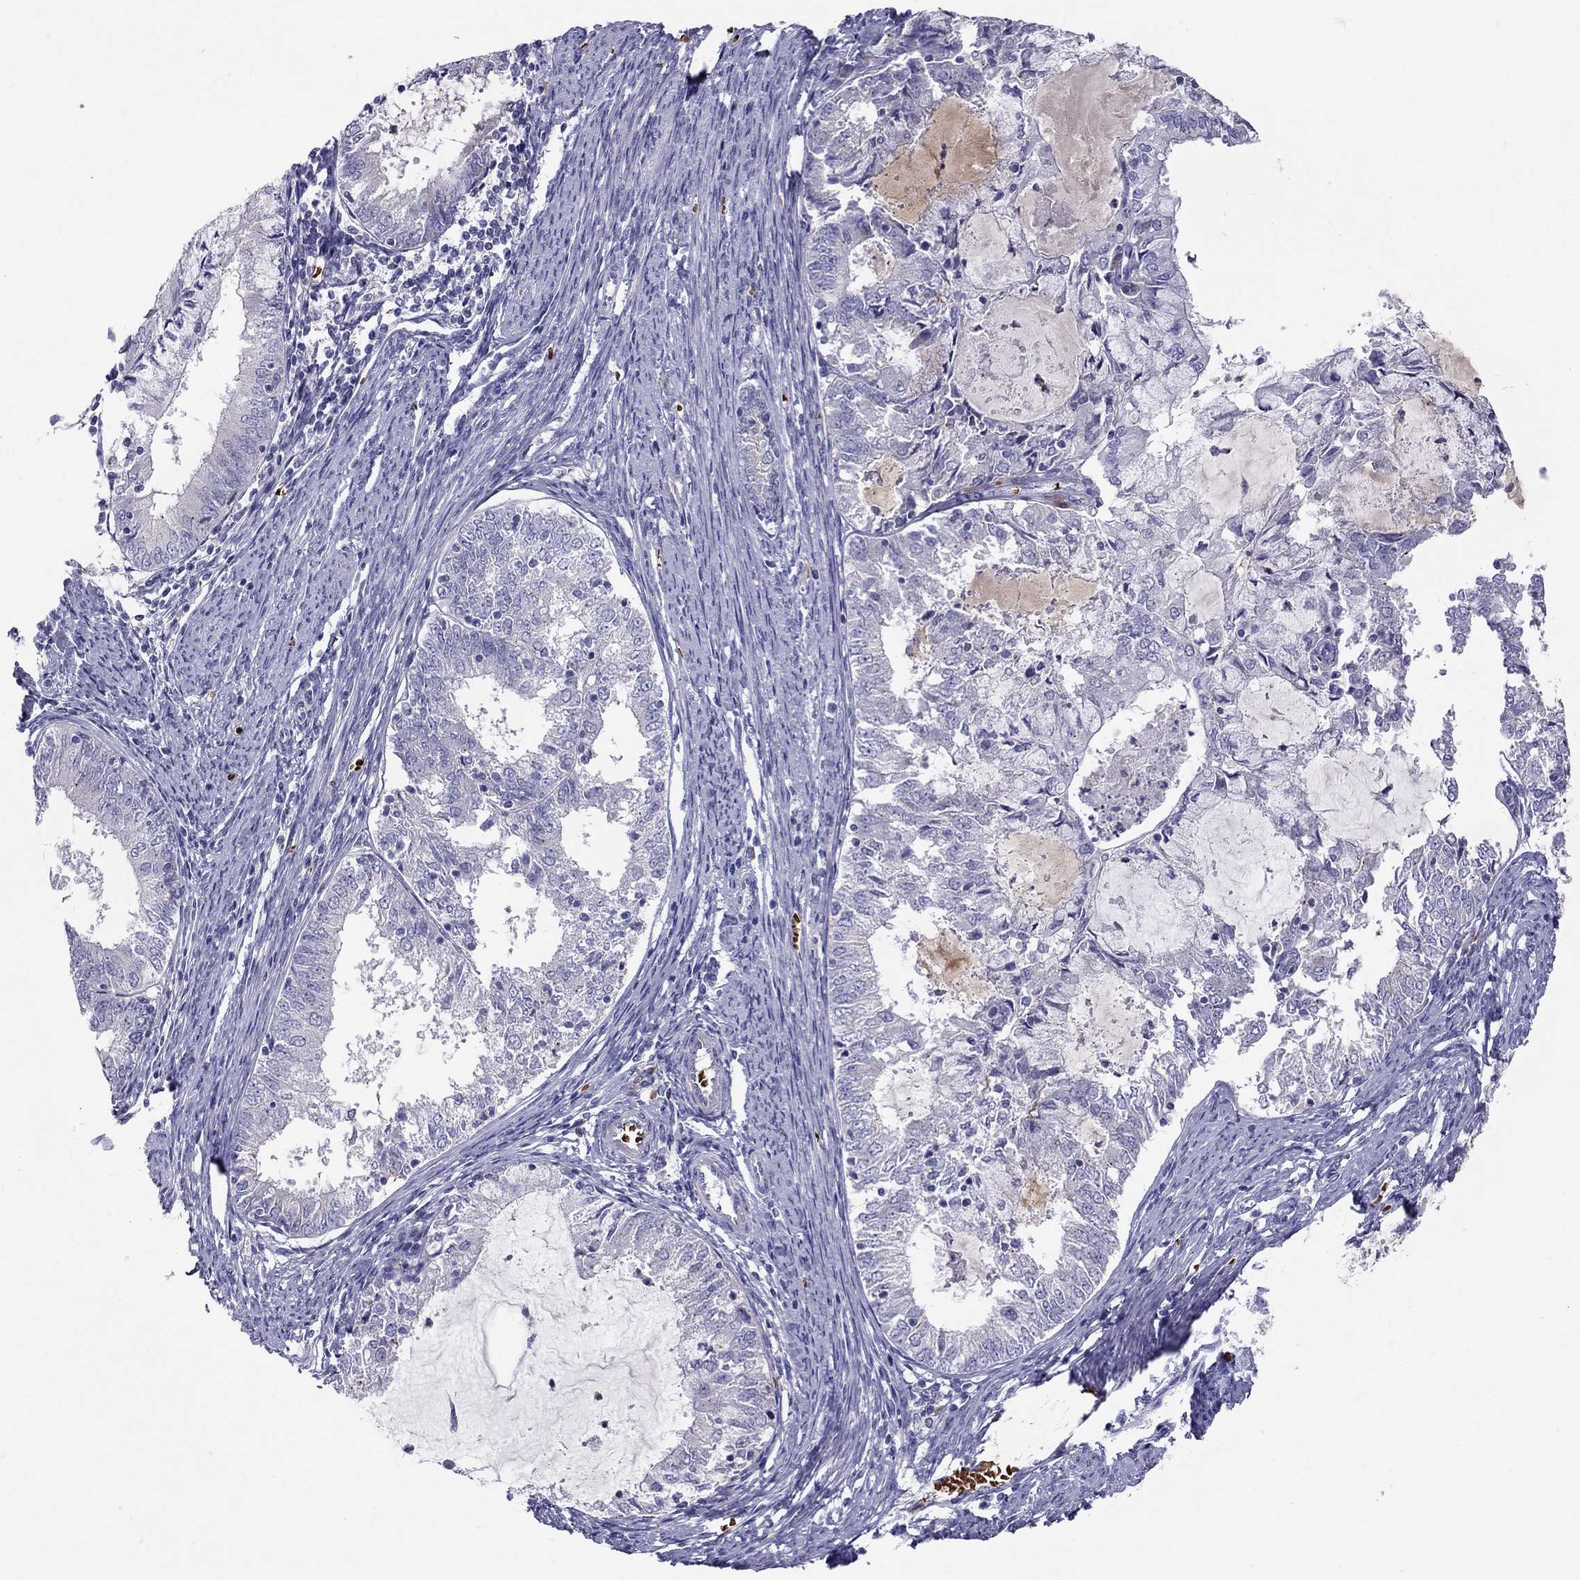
{"staining": {"intensity": "negative", "quantity": "none", "location": "none"}, "tissue": "endometrial cancer", "cell_type": "Tumor cells", "image_type": "cancer", "snomed": [{"axis": "morphology", "description": "Adenocarcinoma, NOS"}, {"axis": "topography", "description": "Endometrium"}], "caption": "Tumor cells are negative for brown protein staining in adenocarcinoma (endometrial).", "gene": "FRMD1", "patient": {"sex": "female", "age": 57}}